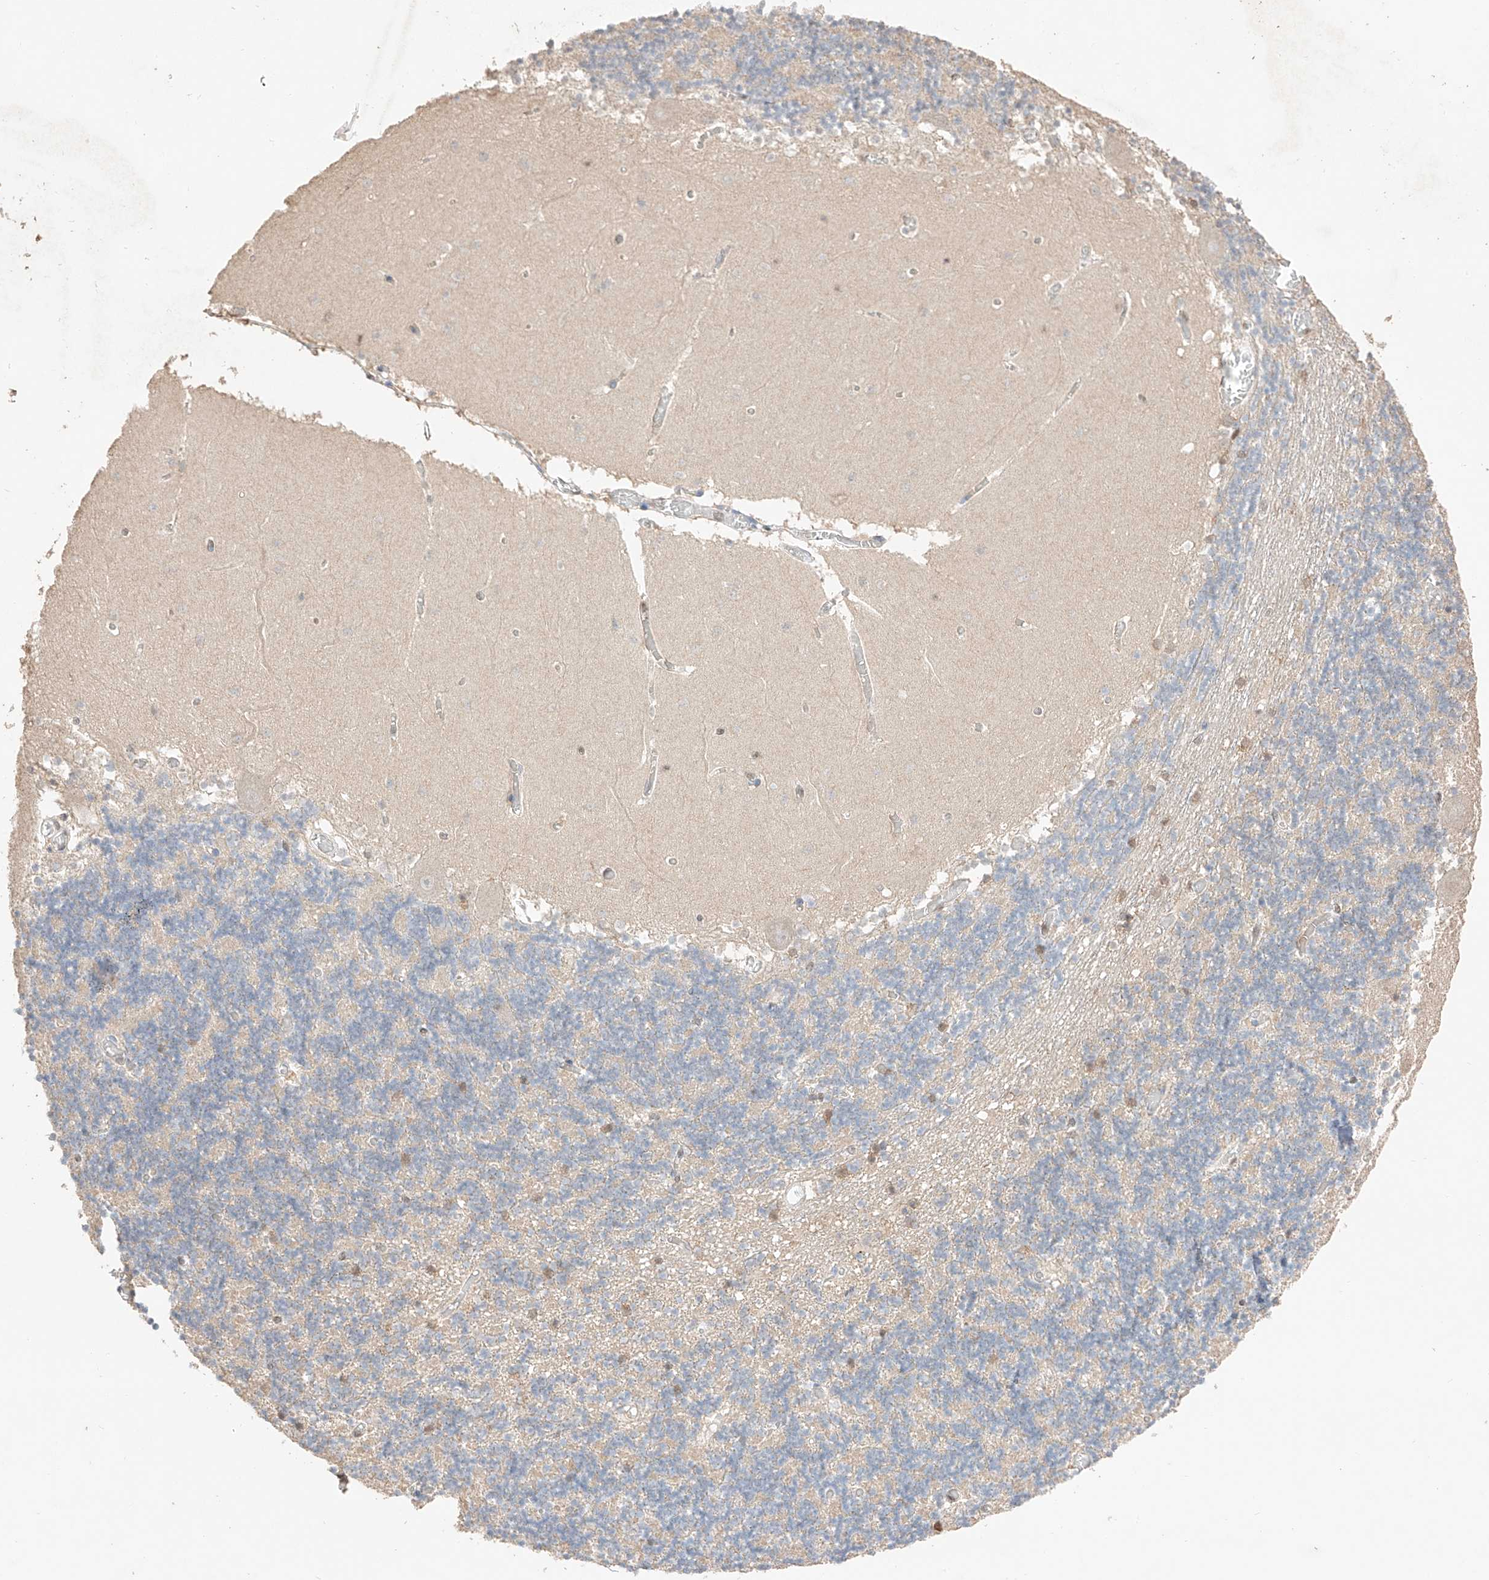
{"staining": {"intensity": "negative", "quantity": "none", "location": "none"}, "tissue": "cerebellum", "cell_type": "Cells in granular layer", "image_type": "normal", "snomed": [{"axis": "morphology", "description": "Normal tissue, NOS"}, {"axis": "topography", "description": "Cerebellum"}], "caption": "Immunohistochemistry (IHC) of unremarkable human cerebellum reveals no staining in cells in granular layer.", "gene": "APIP", "patient": {"sex": "female", "age": 28}}